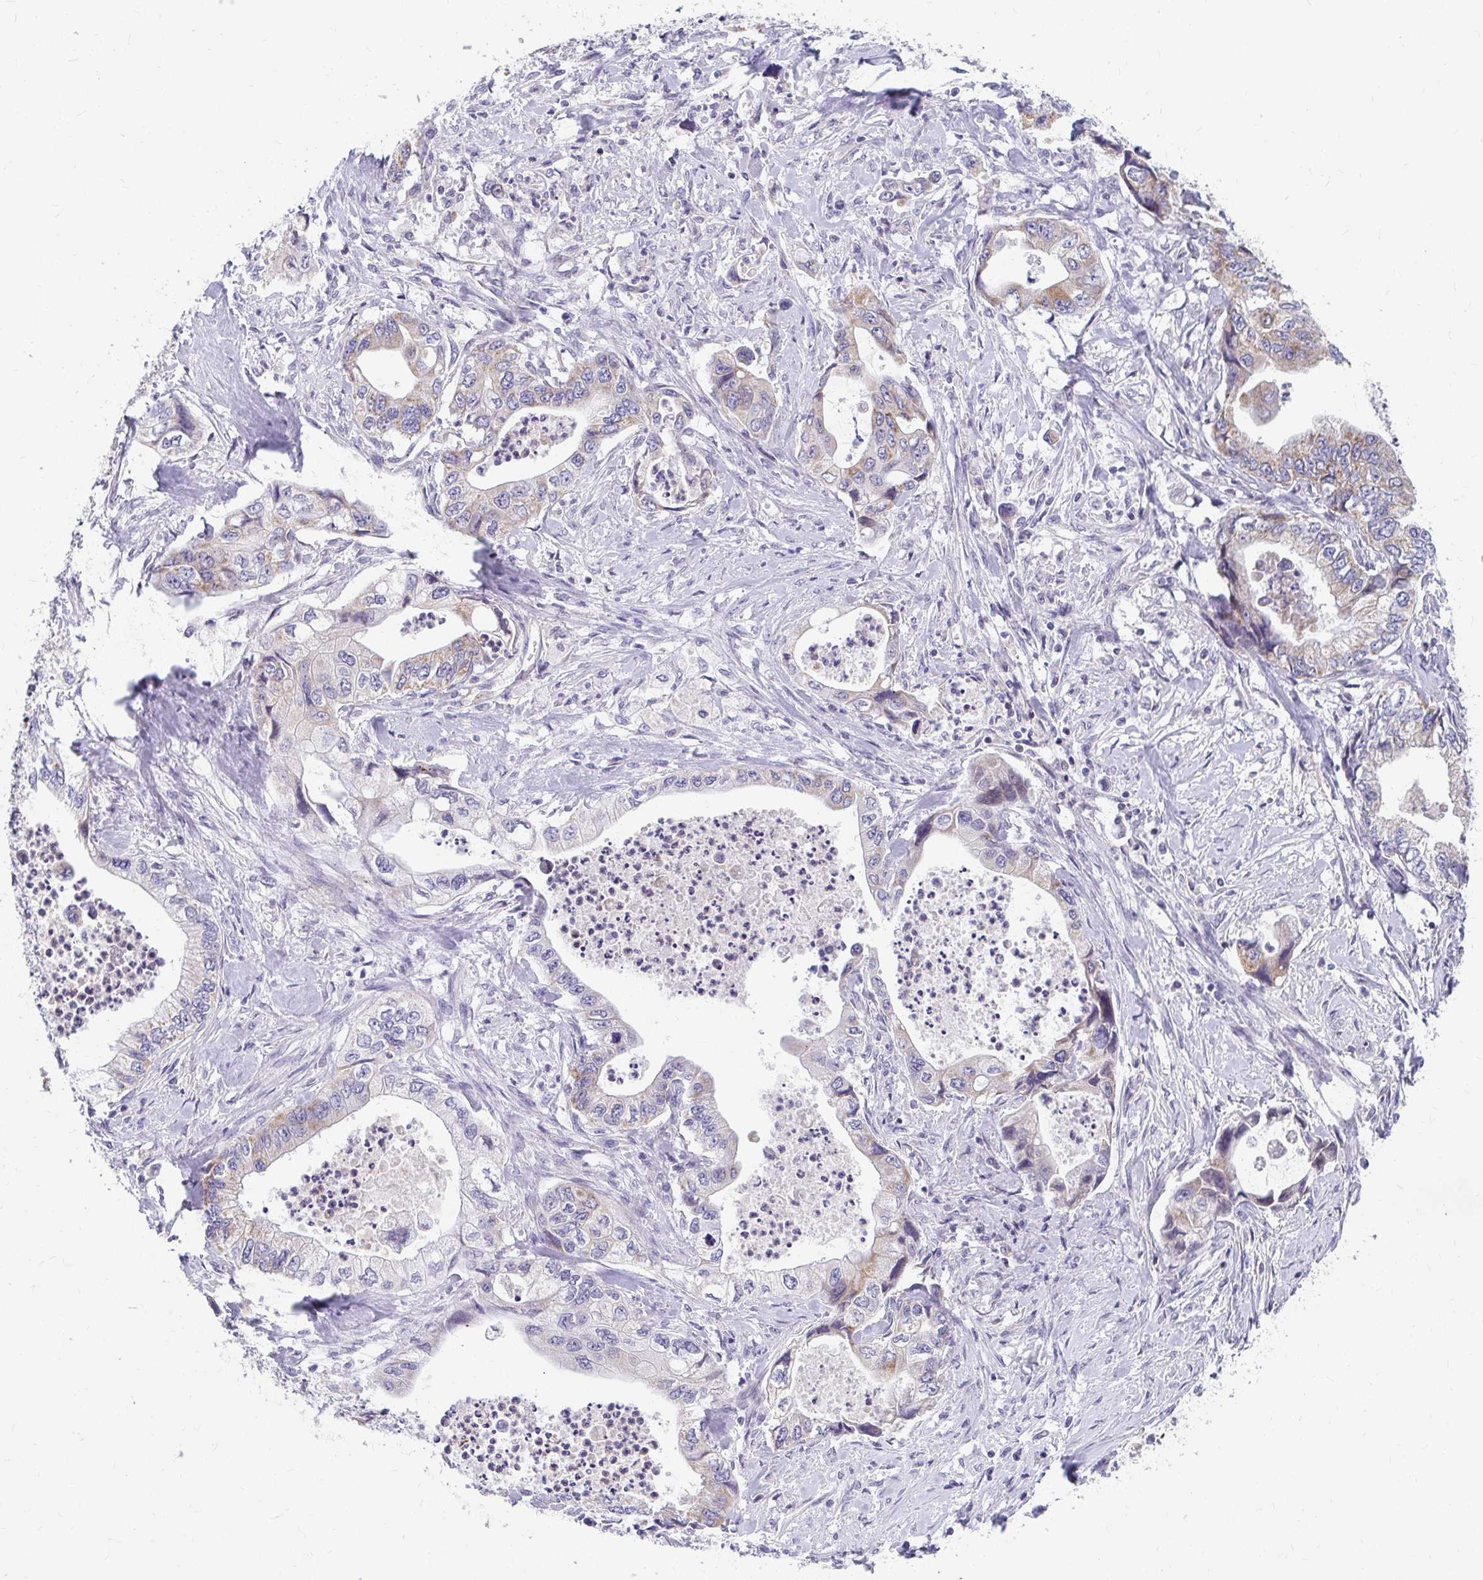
{"staining": {"intensity": "weak", "quantity": "25%-75%", "location": "cytoplasmic/membranous"}, "tissue": "stomach cancer", "cell_type": "Tumor cells", "image_type": "cancer", "snomed": [{"axis": "morphology", "description": "Adenocarcinoma, NOS"}, {"axis": "topography", "description": "Pancreas"}, {"axis": "topography", "description": "Stomach, upper"}], "caption": "Immunohistochemistry of stomach adenocarcinoma shows low levels of weak cytoplasmic/membranous positivity in approximately 25%-75% of tumor cells.", "gene": "EXOC5", "patient": {"sex": "male", "age": 77}}